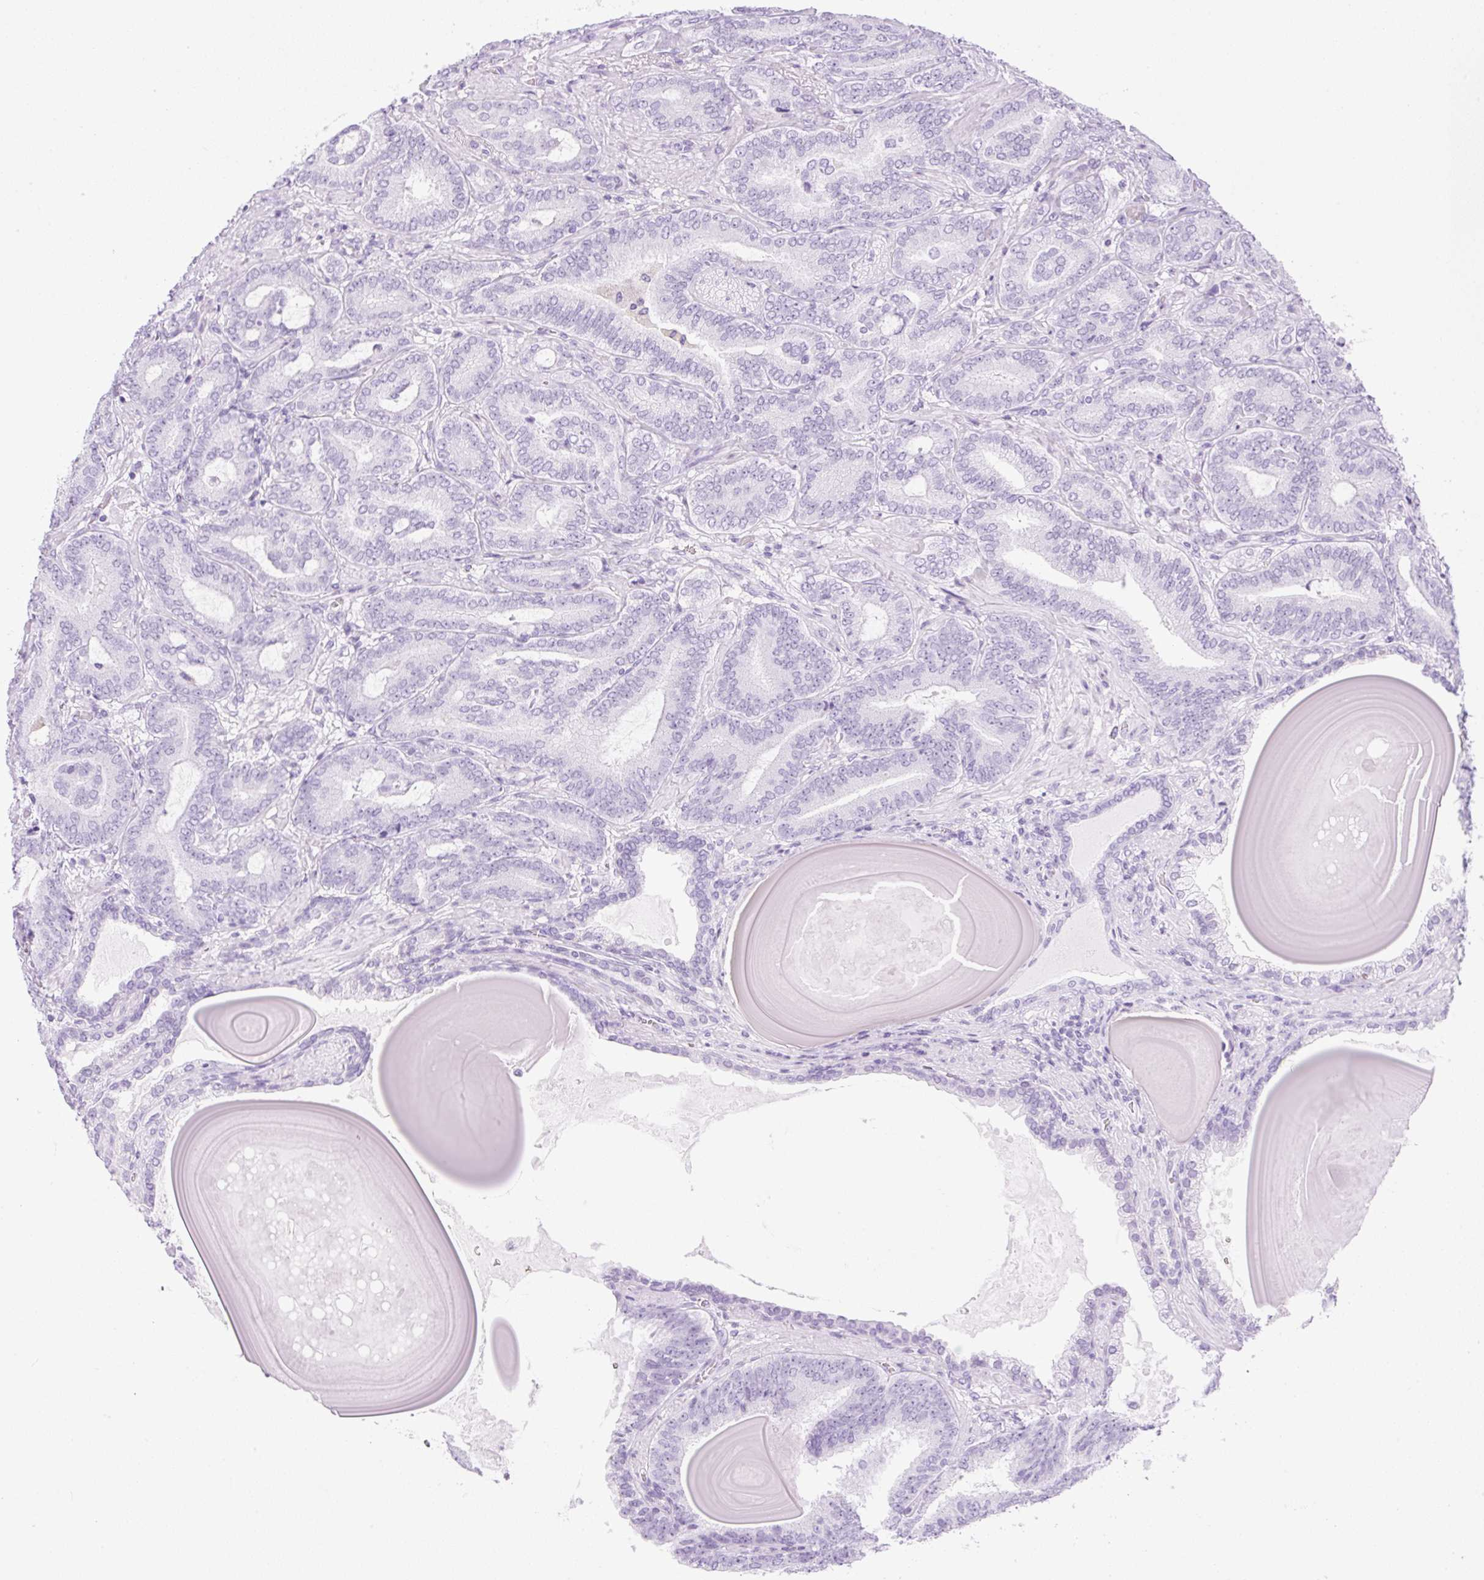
{"staining": {"intensity": "negative", "quantity": "none", "location": "none"}, "tissue": "prostate cancer", "cell_type": "Tumor cells", "image_type": "cancer", "snomed": [{"axis": "morphology", "description": "Adenocarcinoma, High grade"}, {"axis": "topography", "description": "Prostate"}], "caption": "DAB (3,3'-diaminobenzidine) immunohistochemical staining of prostate cancer displays no significant expression in tumor cells.", "gene": "SPRR4", "patient": {"sex": "male", "age": 62}}